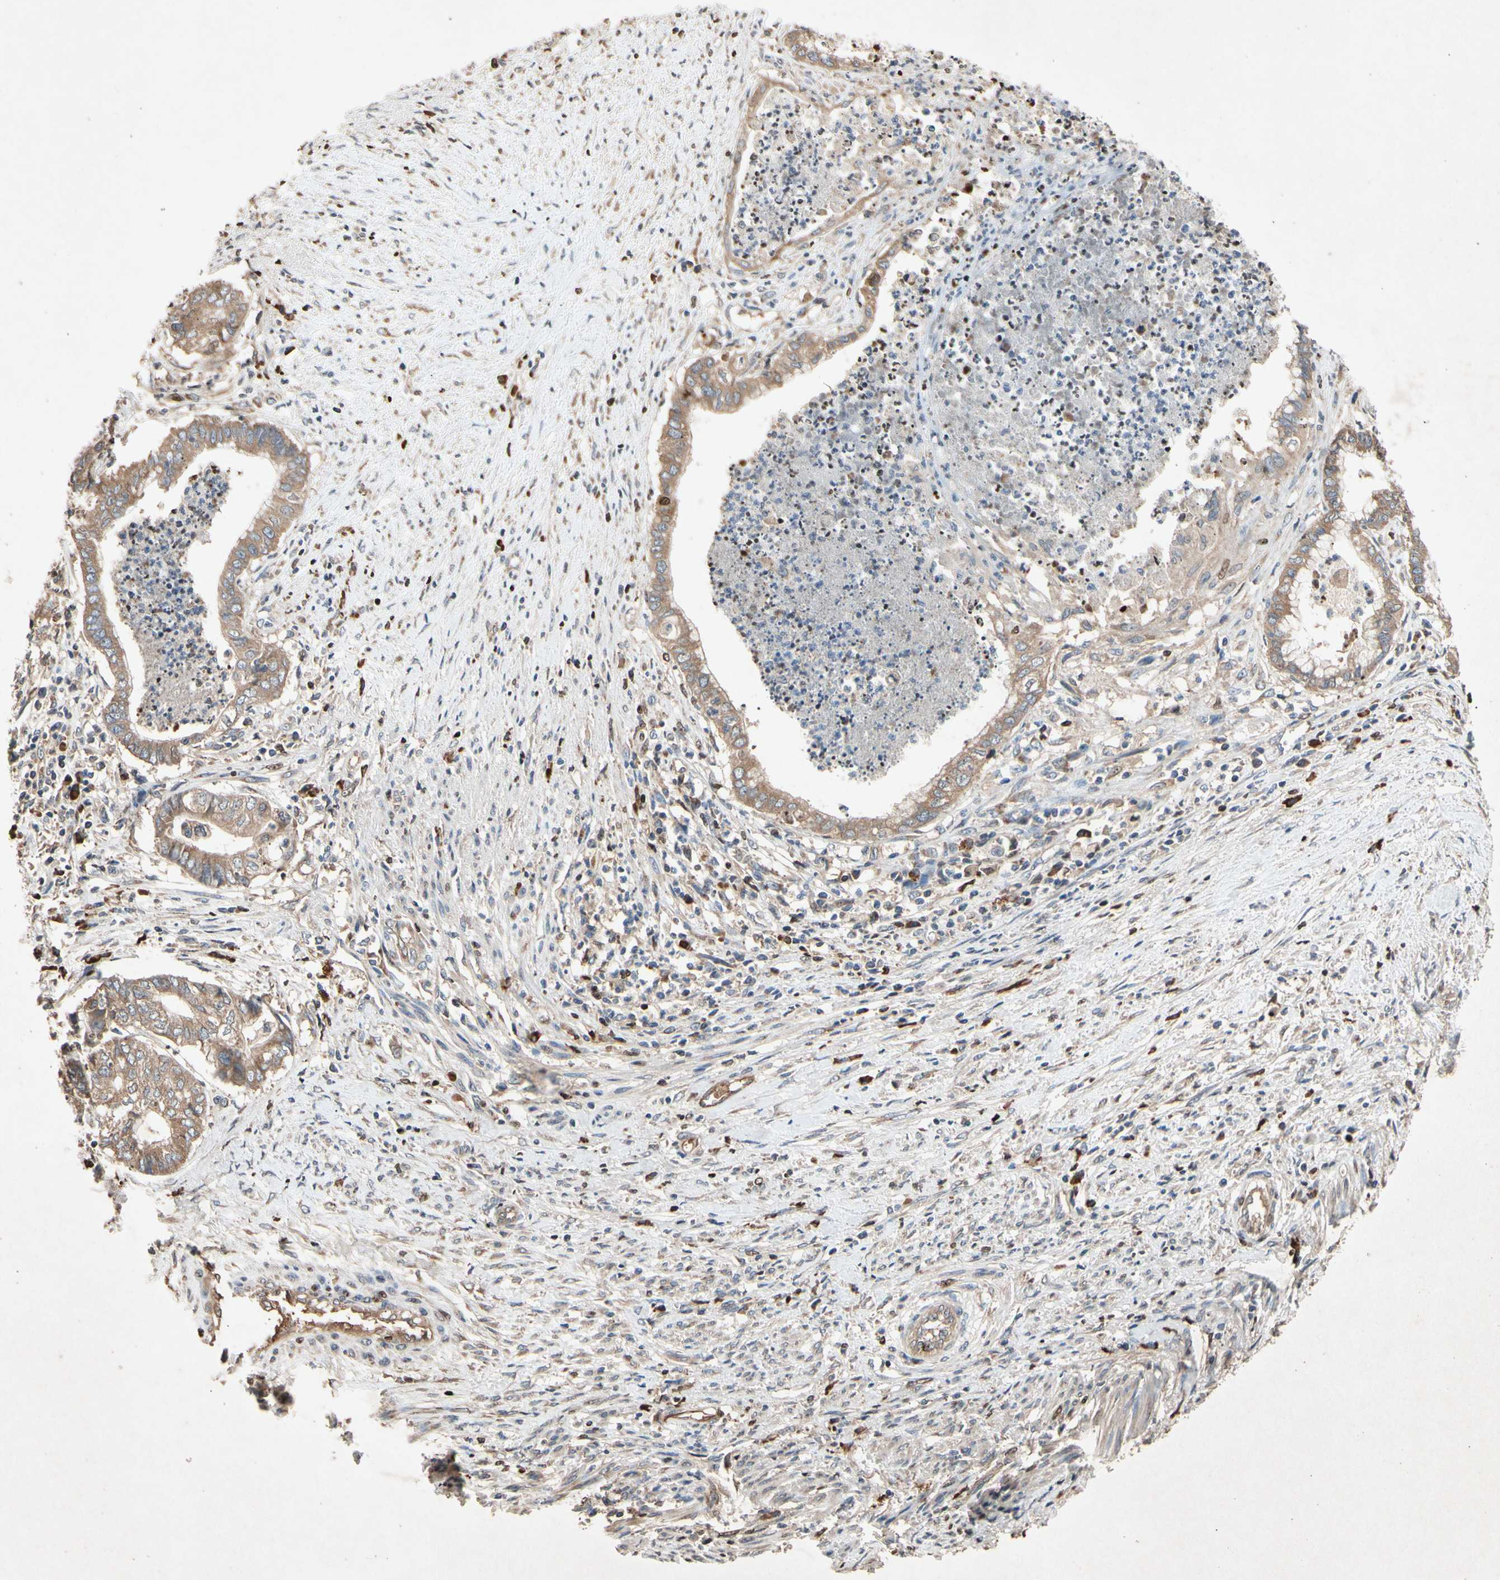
{"staining": {"intensity": "moderate", "quantity": ">75%", "location": "cytoplasmic/membranous"}, "tissue": "endometrial cancer", "cell_type": "Tumor cells", "image_type": "cancer", "snomed": [{"axis": "morphology", "description": "Necrosis, NOS"}, {"axis": "morphology", "description": "Adenocarcinoma, NOS"}, {"axis": "topography", "description": "Endometrium"}], "caption": "A brown stain labels moderate cytoplasmic/membranous expression of a protein in human adenocarcinoma (endometrial) tumor cells.", "gene": "PRDX4", "patient": {"sex": "female", "age": 79}}